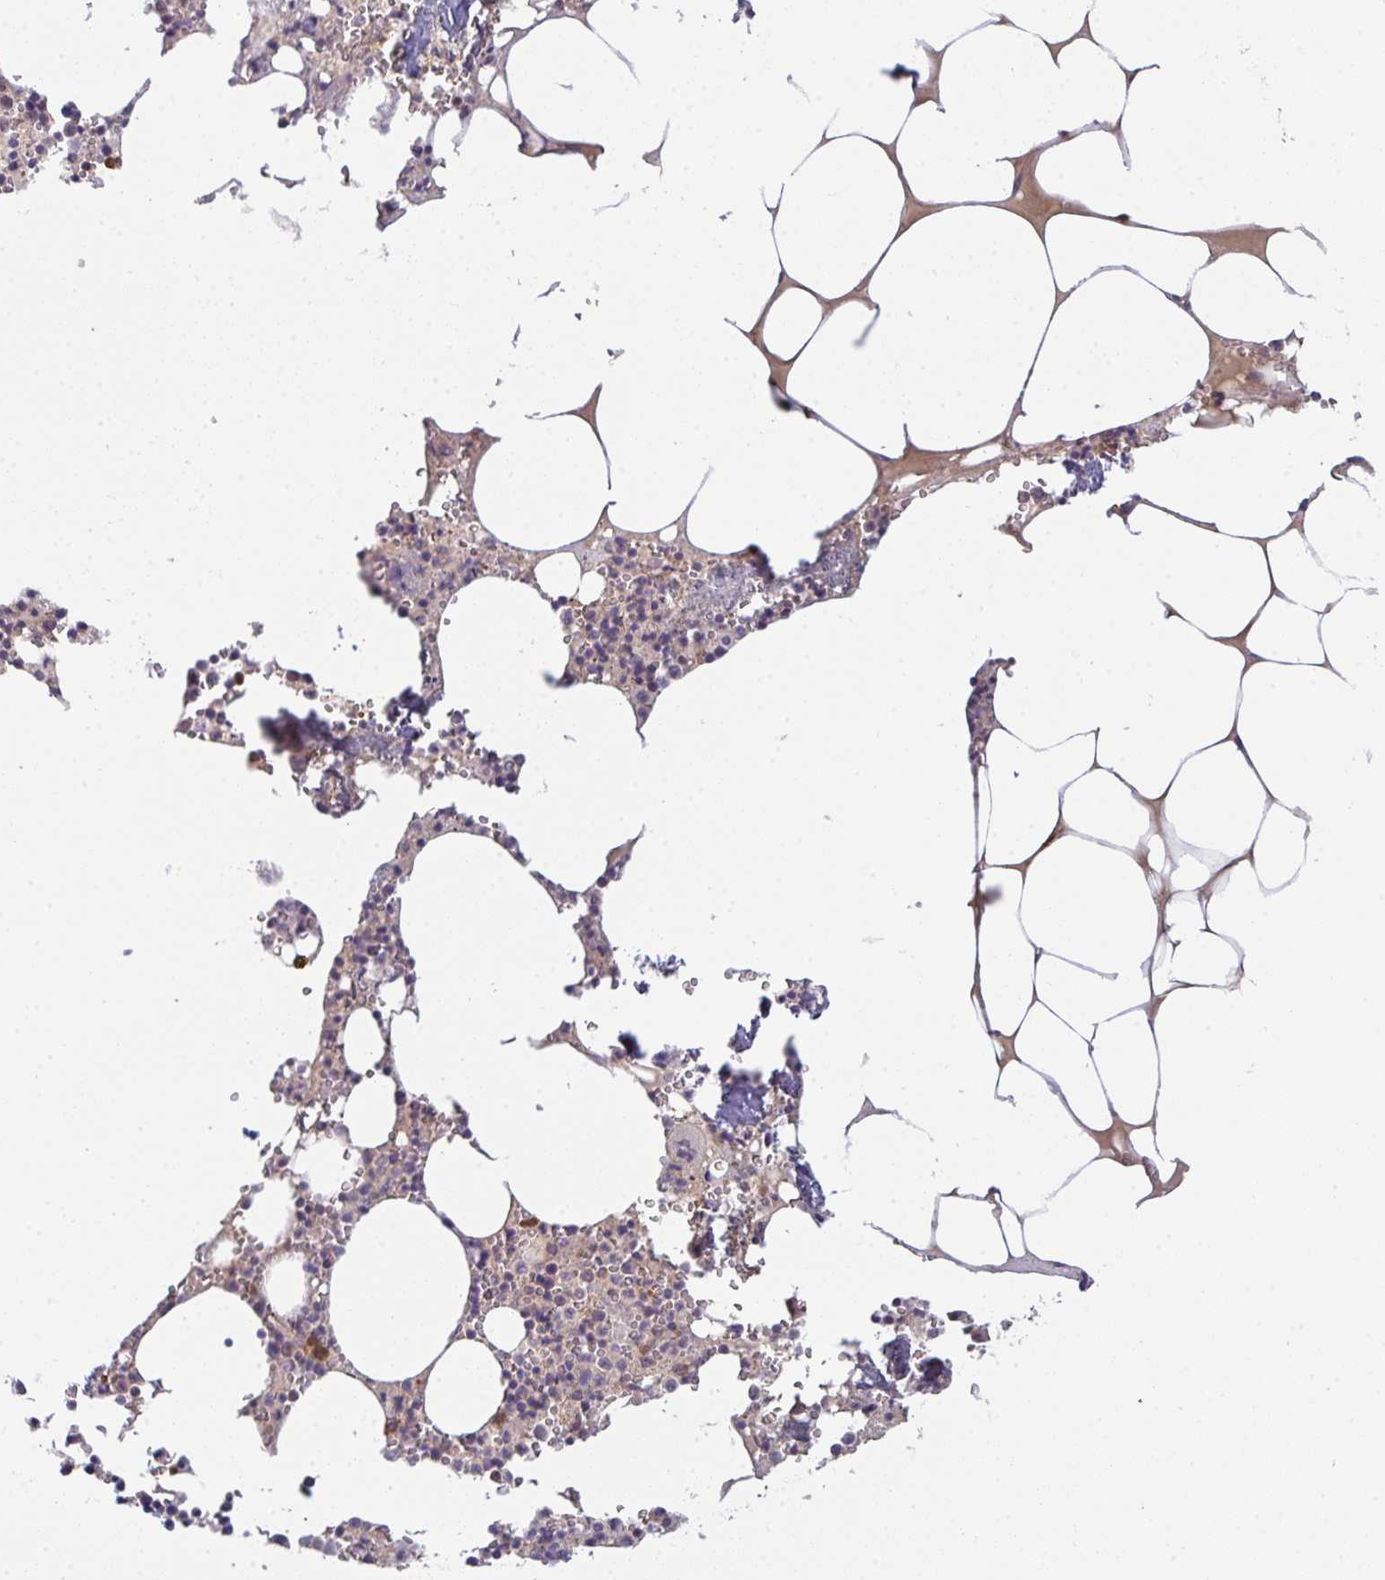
{"staining": {"intensity": "moderate", "quantity": "<25%", "location": "cytoplasmic/membranous"}, "tissue": "bone marrow", "cell_type": "Hematopoietic cells", "image_type": "normal", "snomed": [{"axis": "morphology", "description": "Normal tissue, NOS"}, {"axis": "topography", "description": "Bone marrow"}], "caption": "There is low levels of moderate cytoplasmic/membranous positivity in hematopoietic cells of normal bone marrow, as demonstrated by immunohistochemical staining (brown color).", "gene": "SNX5", "patient": {"sex": "male", "age": 54}}